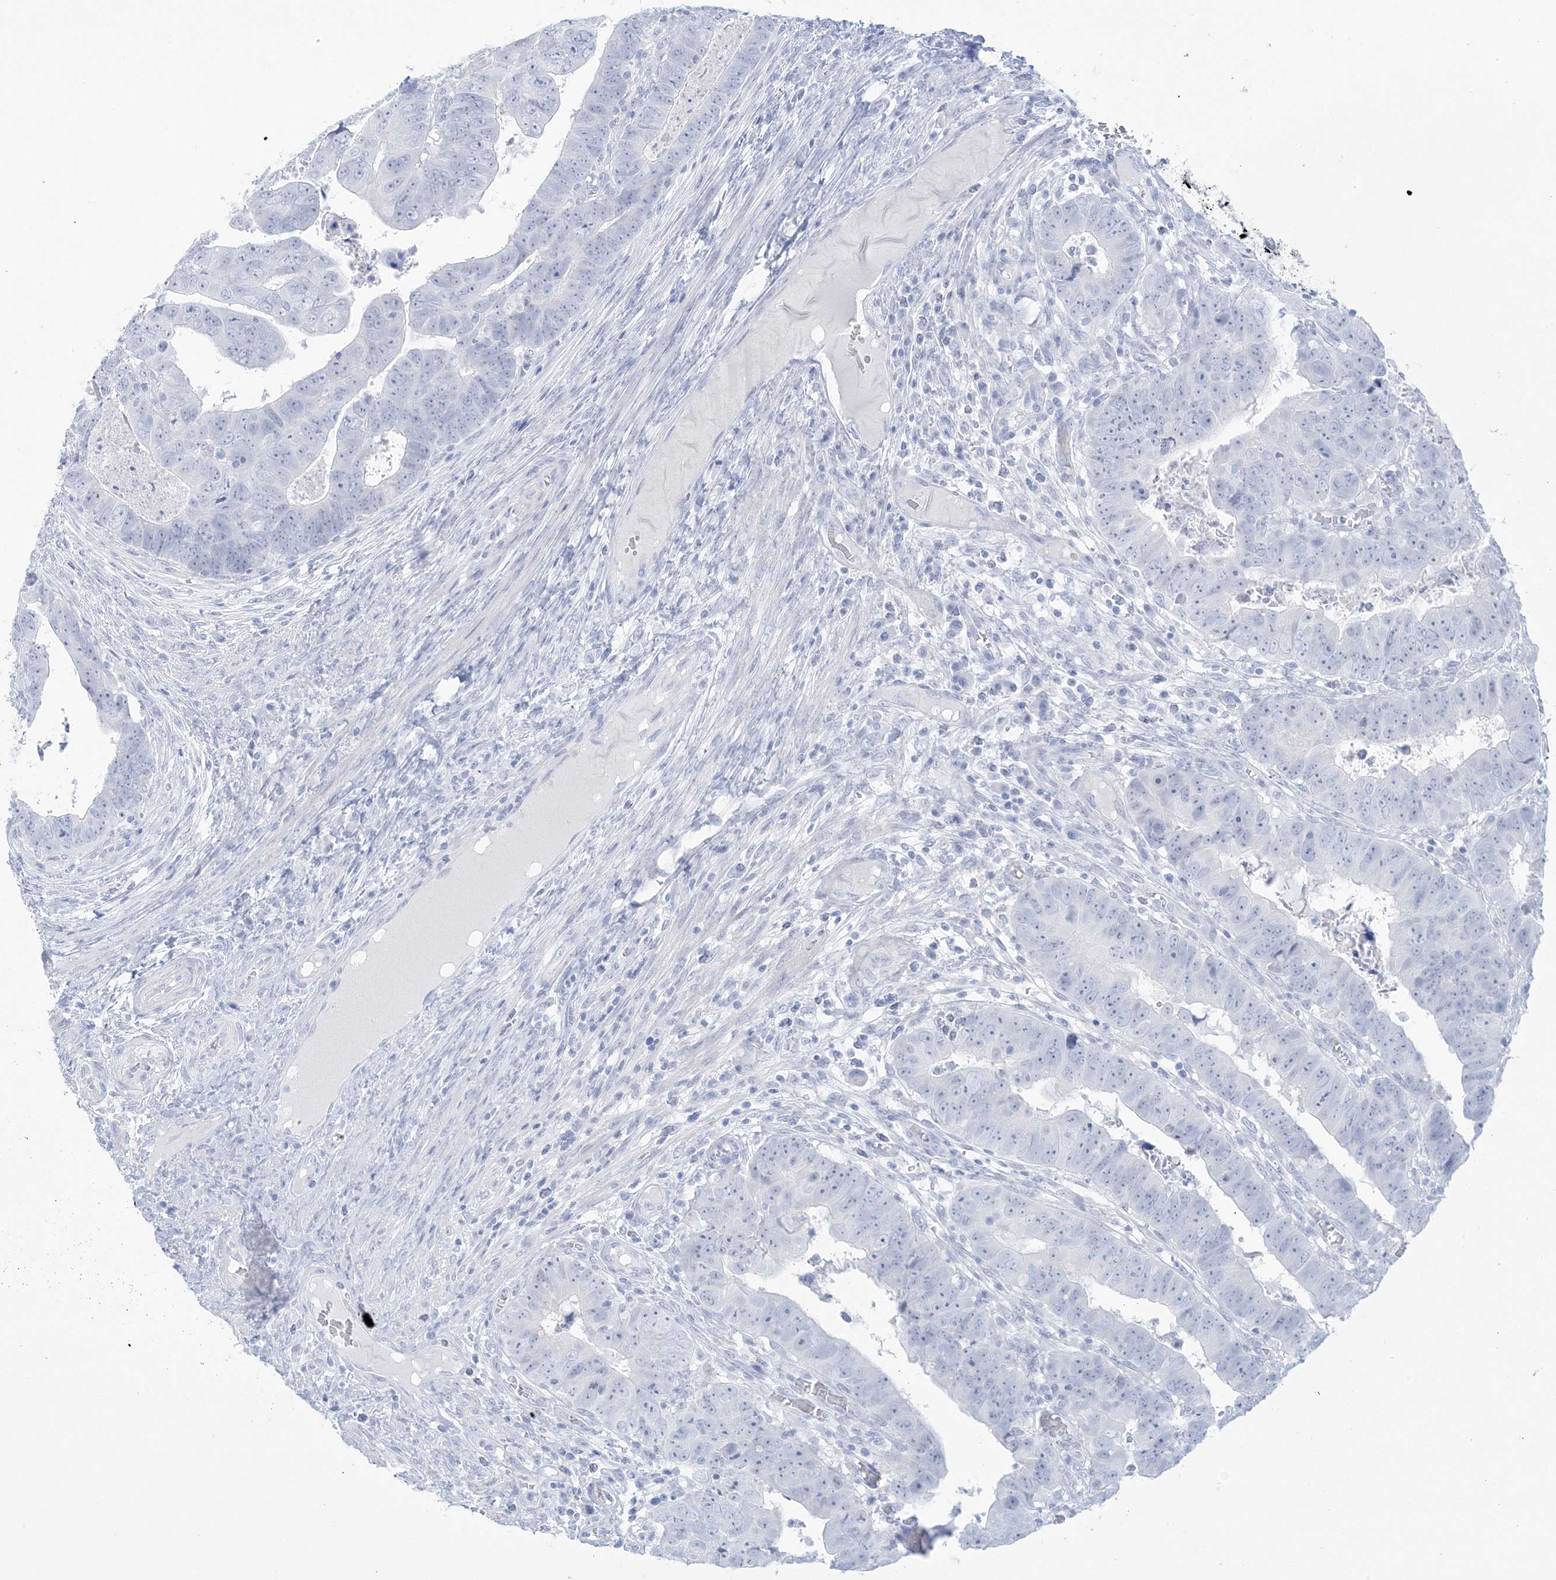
{"staining": {"intensity": "negative", "quantity": "none", "location": "none"}, "tissue": "colorectal cancer", "cell_type": "Tumor cells", "image_type": "cancer", "snomed": [{"axis": "morphology", "description": "Normal tissue, NOS"}, {"axis": "morphology", "description": "Adenocarcinoma, NOS"}, {"axis": "topography", "description": "Rectum"}], "caption": "There is no significant positivity in tumor cells of colorectal cancer (adenocarcinoma).", "gene": "AGXT", "patient": {"sex": "female", "age": 65}}